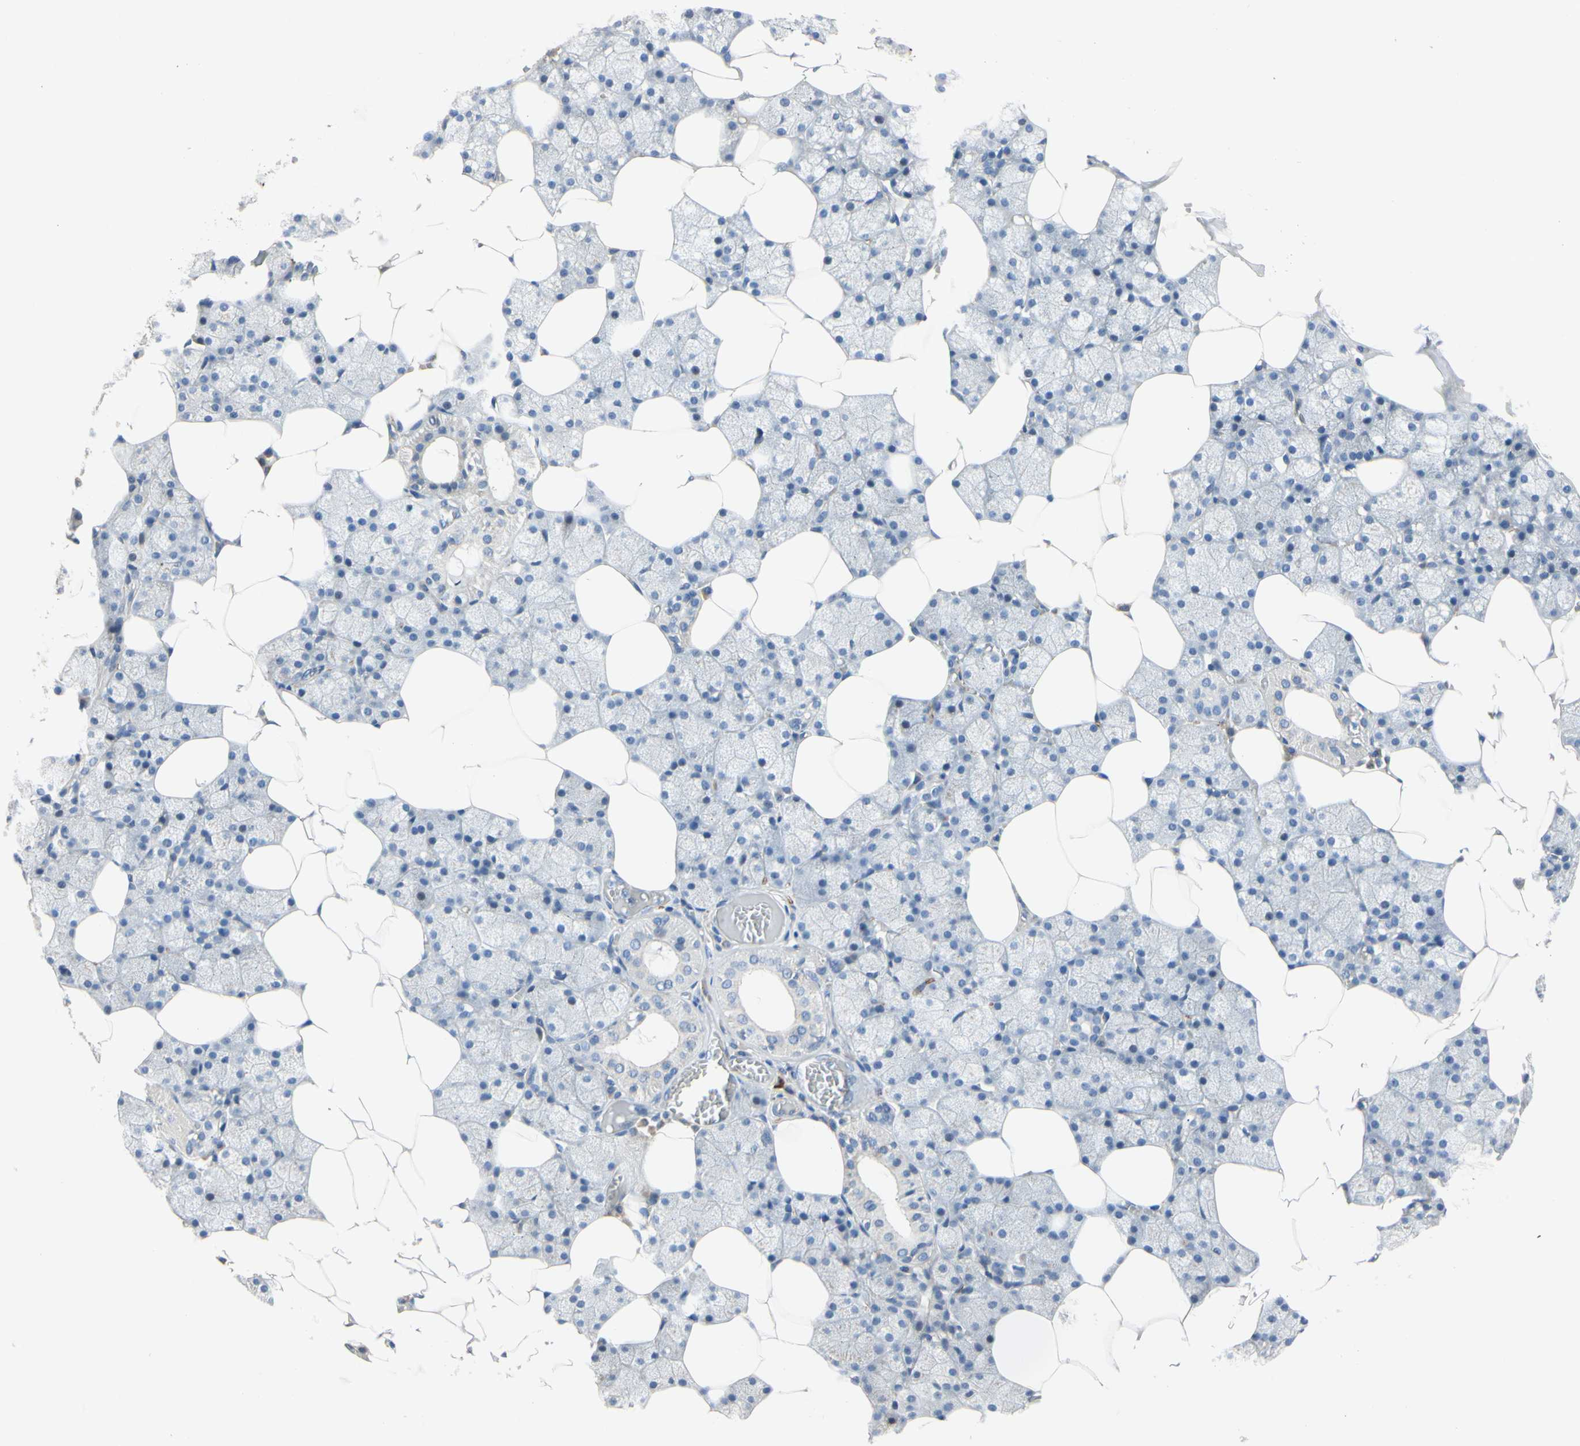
{"staining": {"intensity": "negative", "quantity": "none", "location": "none"}, "tissue": "salivary gland", "cell_type": "Glandular cells", "image_type": "normal", "snomed": [{"axis": "morphology", "description": "Normal tissue, NOS"}, {"axis": "topography", "description": "Salivary gland"}], "caption": "Immunohistochemistry micrograph of normal salivary gland stained for a protein (brown), which reveals no expression in glandular cells.", "gene": "LHX9", "patient": {"sex": "male", "age": 62}}